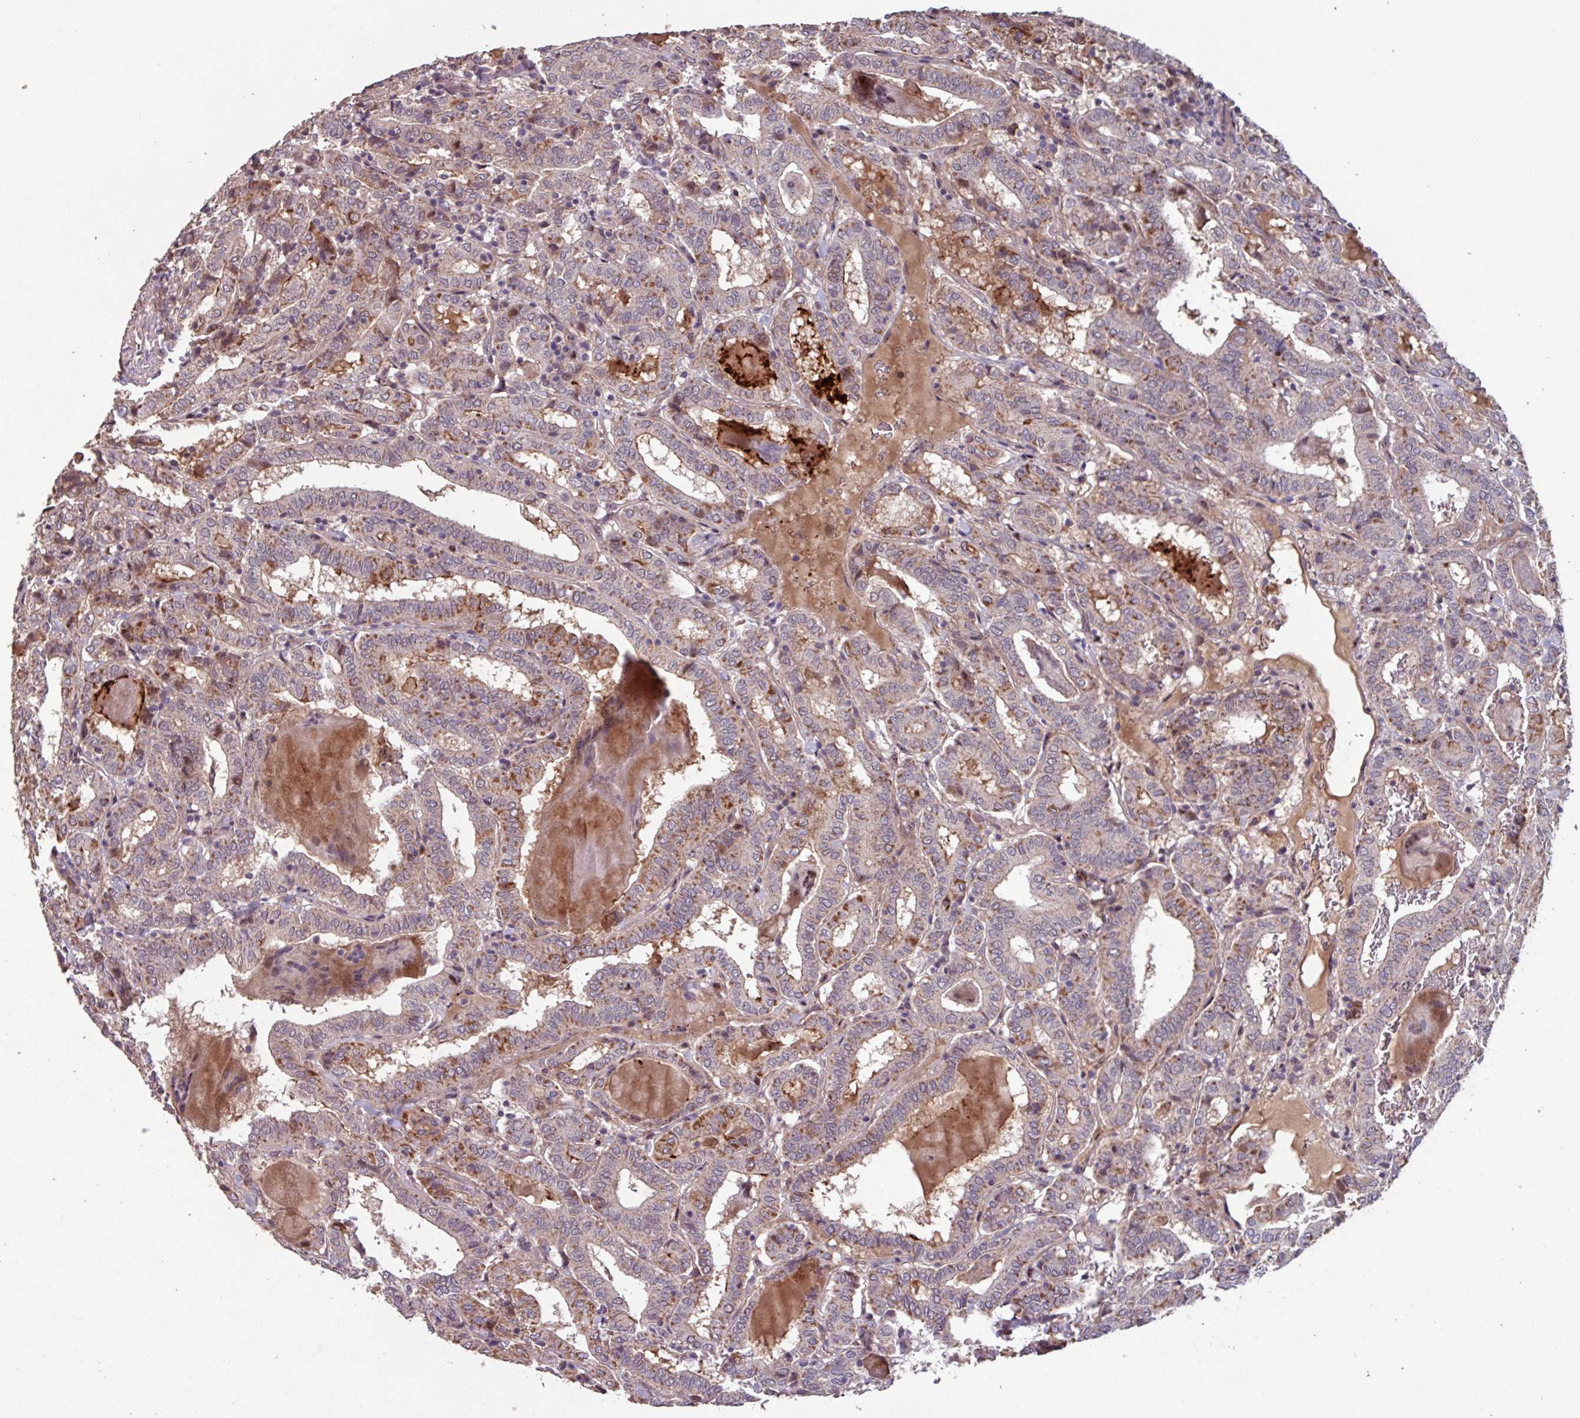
{"staining": {"intensity": "moderate", "quantity": "<25%", "location": "cytoplasmic/membranous"}, "tissue": "thyroid cancer", "cell_type": "Tumor cells", "image_type": "cancer", "snomed": [{"axis": "morphology", "description": "Papillary adenocarcinoma, NOS"}, {"axis": "topography", "description": "Thyroid gland"}], "caption": "Thyroid cancer tissue displays moderate cytoplasmic/membranous positivity in approximately <25% of tumor cells Nuclei are stained in blue.", "gene": "TMEM88", "patient": {"sex": "female", "age": 72}}